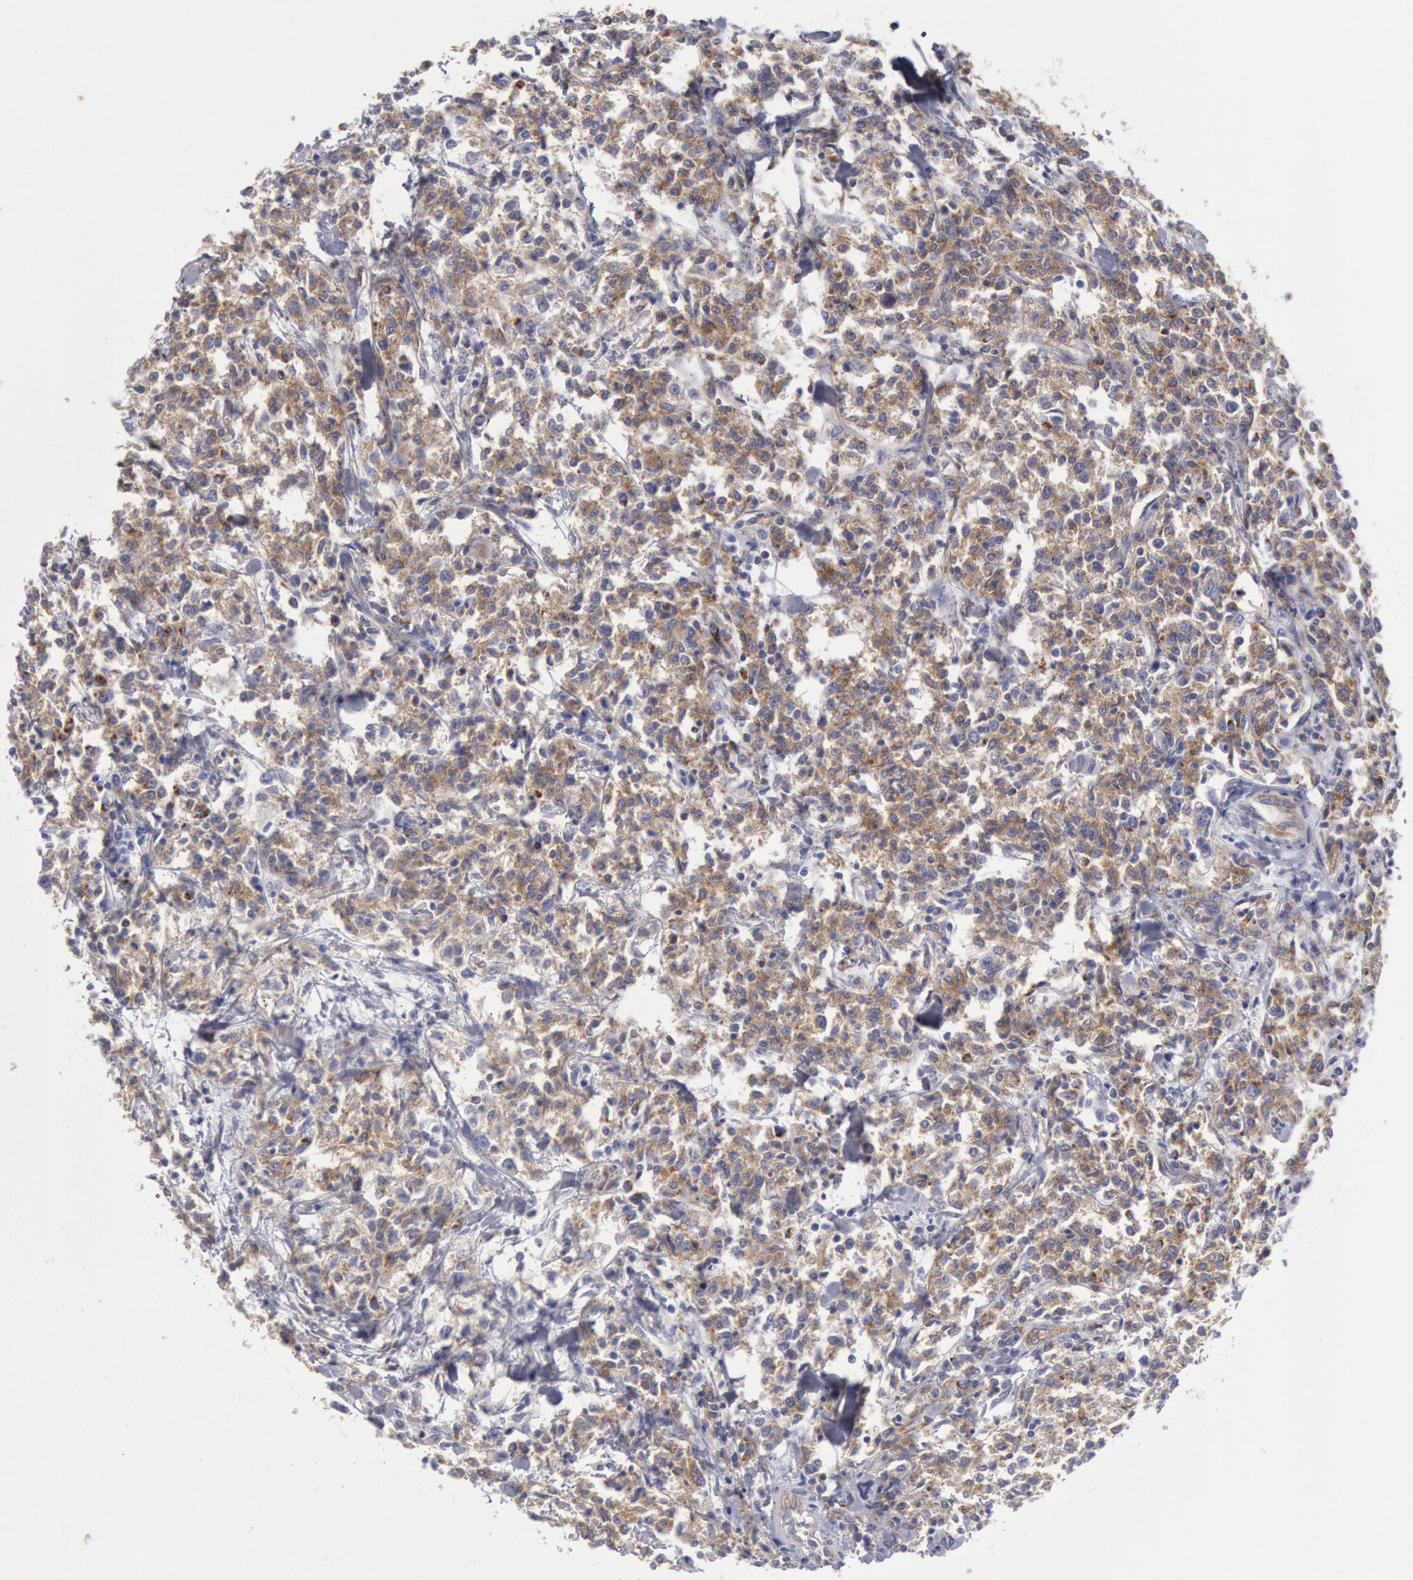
{"staining": {"intensity": "weak", "quantity": "<25%", "location": "cytoplasmic/membranous"}, "tissue": "lymphoma", "cell_type": "Tumor cells", "image_type": "cancer", "snomed": [{"axis": "morphology", "description": "Malignant lymphoma, non-Hodgkin's type, Low grade"}, {"axis": "topography", "description": "Small intestine"}], "caption": "Low-grade malignant lymphoma, non-Hodgkin's type stained for a protein using immunohistochemistry displays no positivity tumor cells.", "gene": "FLOT1", "patient": {"sex": "female", "age": 59}}